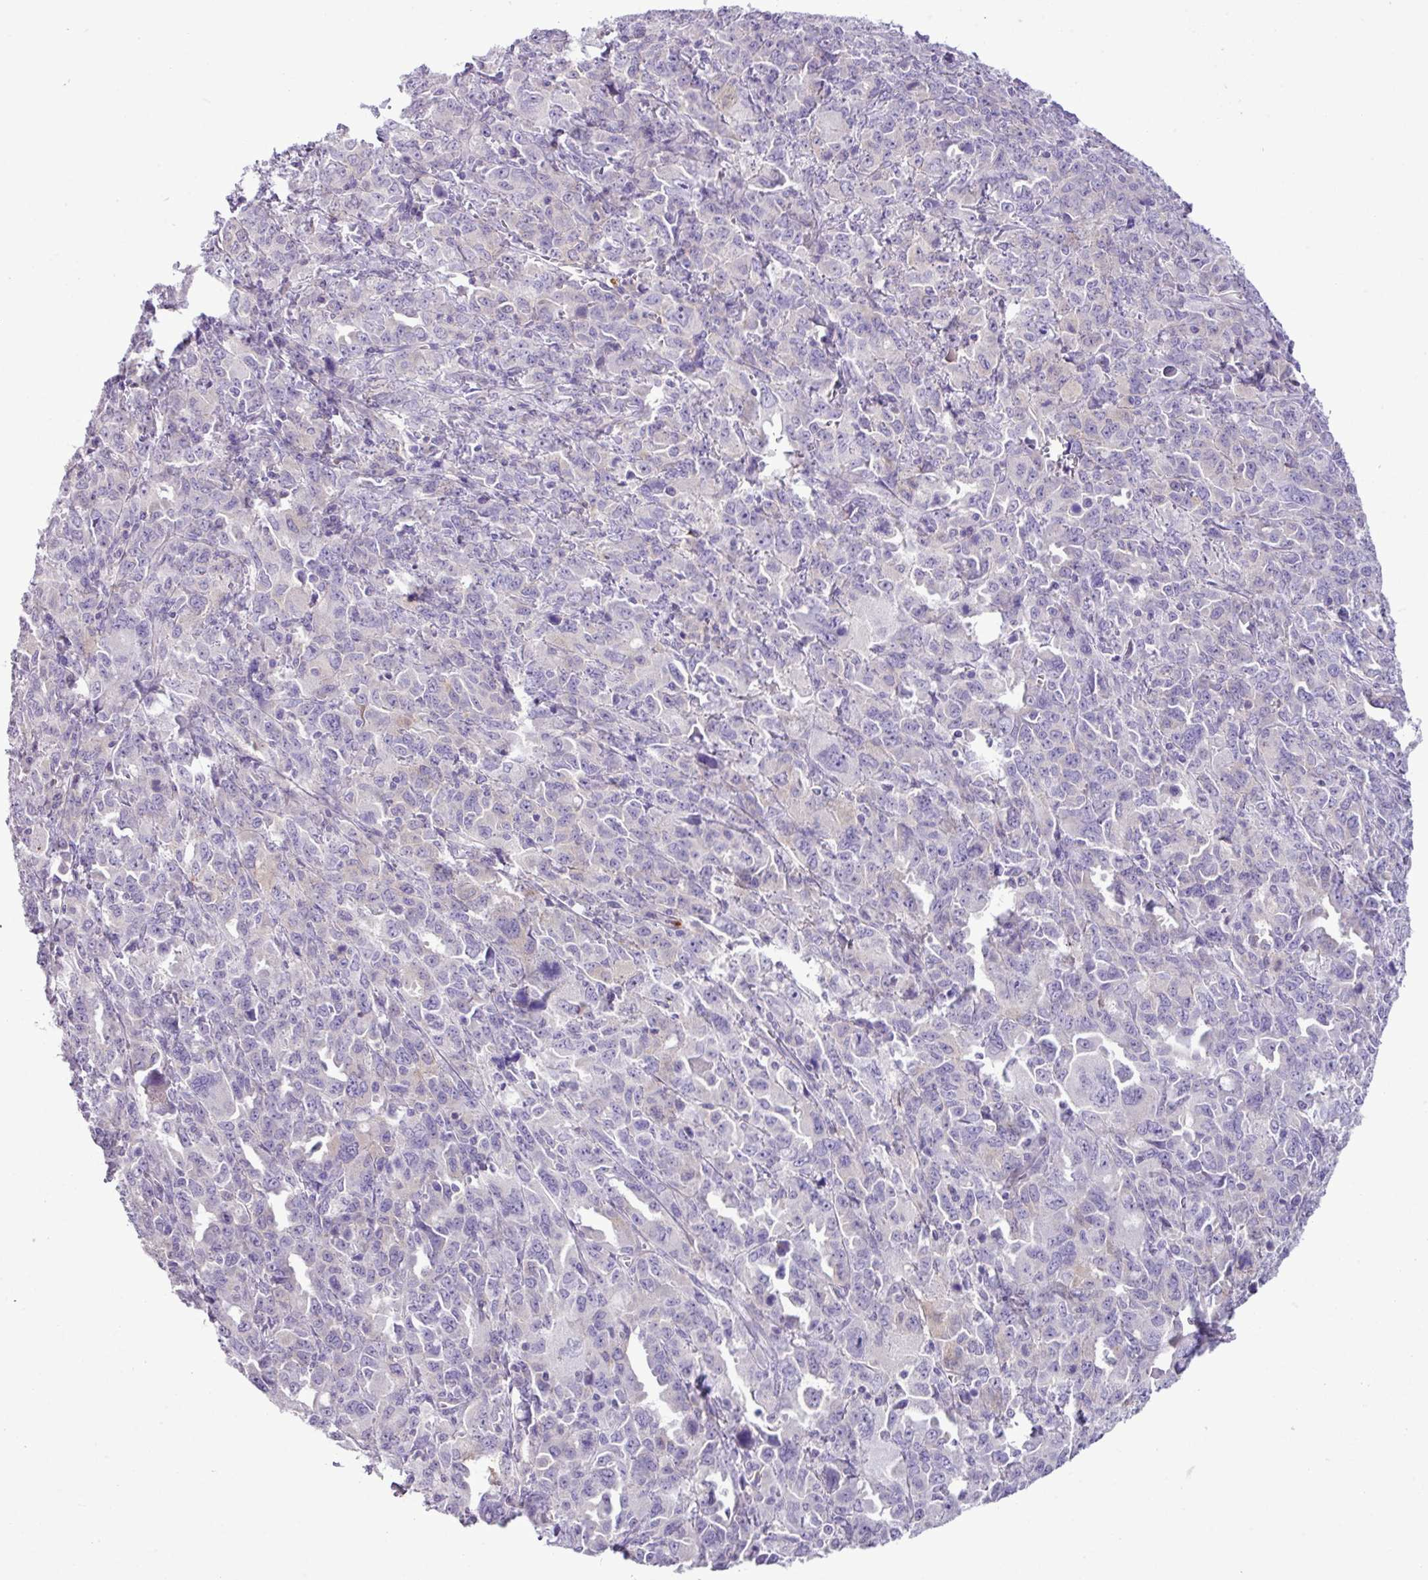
{"staining": {"intensity": "negative", "quantity": "none", "location": "none"}, "tissue": "ovarian cancer", "cell_type": "Tumor cells", "image_type": "cancer", "snomed": [{"axis": "morphology", "description": "Adenocarcinoma, NOS"}, {"axis": "morphology", "description": "Carcinoma, endometroid"}, {"axis": "topography", "description": "Ovary"}], "caption": "A photomicrograph of ovarian cancer stained for a protein exhibits no brown staining in tumor cells.", "gene": "ZSCAN5A", "patient": {"sex": "female", "age": 72}}